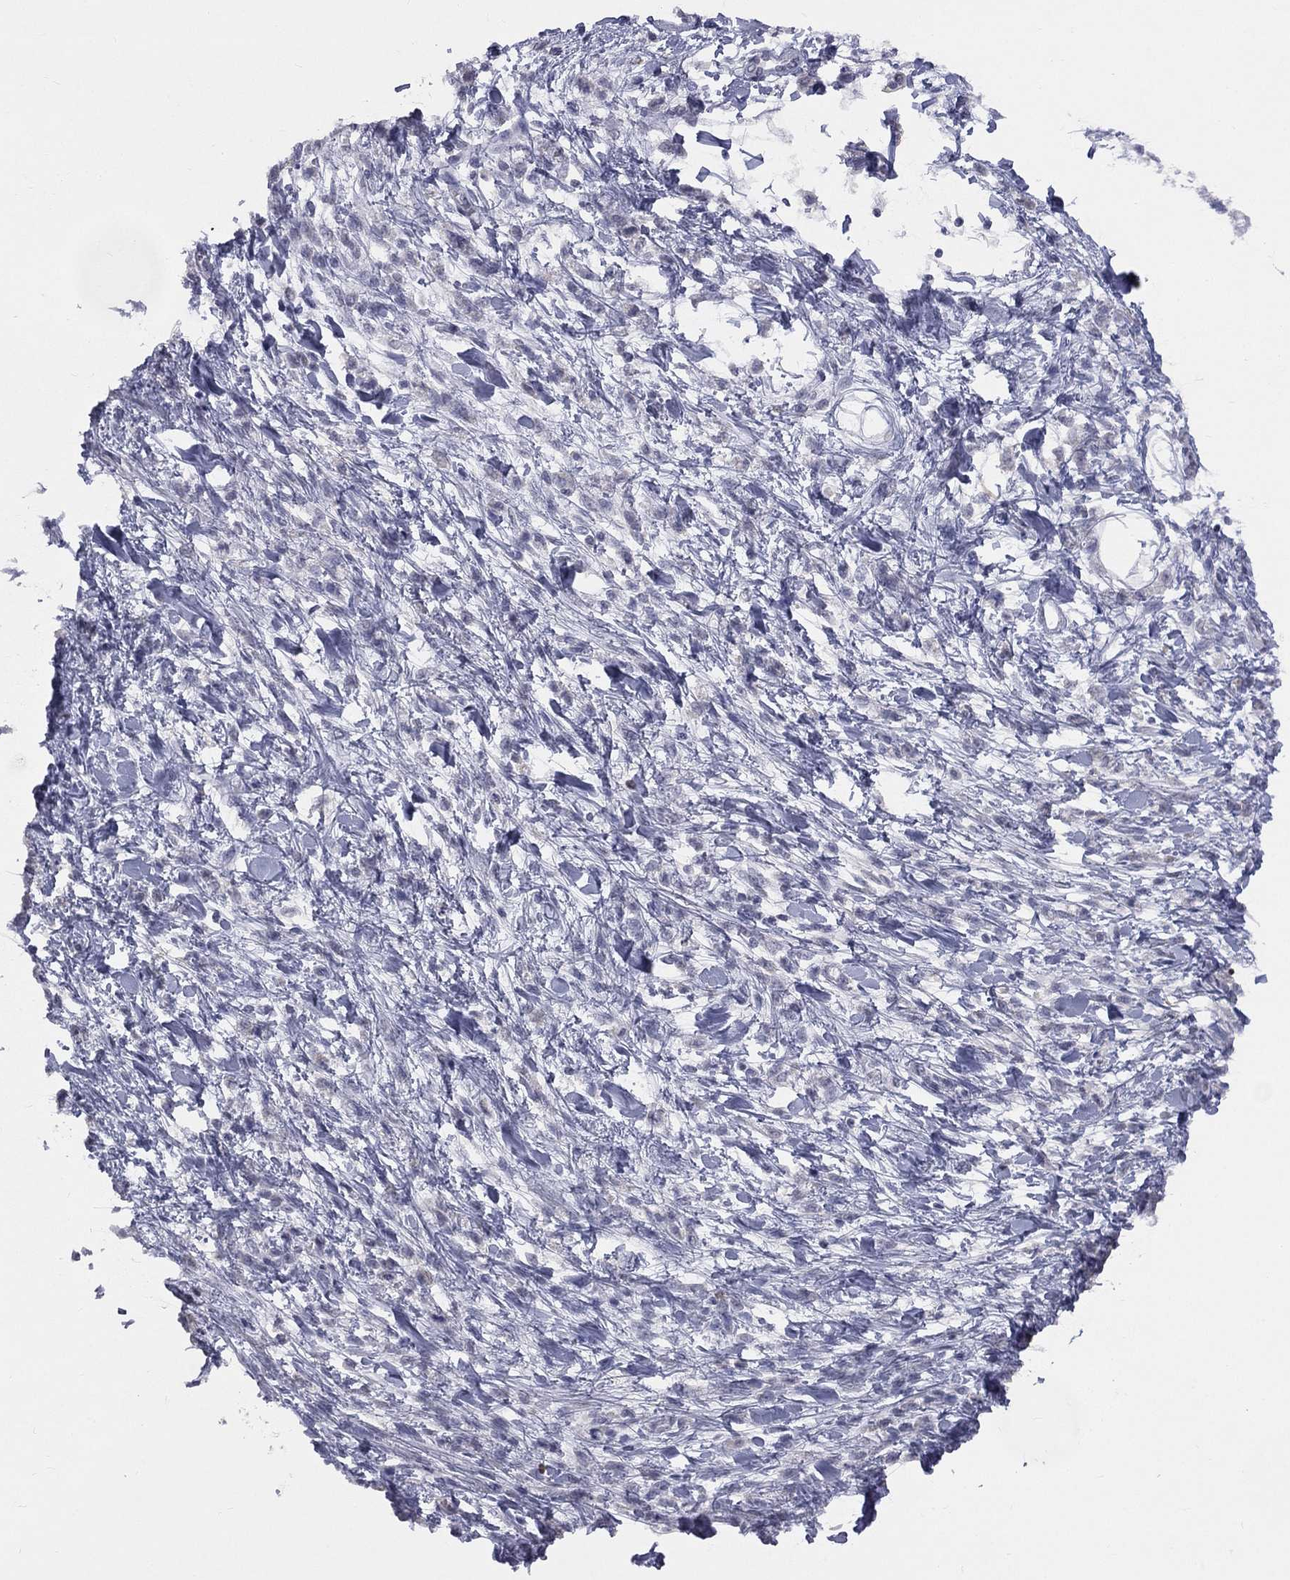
{"staining": {"intensity": "negative", "quantity": "none", "location": "none"}, "tissue": "stomach cancer", "cell_type": "Tumor cells", "image_type": "cancer", "snomed": [{"axis": "morphology", "description": "Adenocarcinoma, NOS"}, {"axis": "topography", "description": "Stomach"}], "caption": "Immunohistochemistry (IHC) photomicrograph of neoplastic tissue: human stomach cancer stained with DAB shows no significant protein positivity in tumor cells.", "gene": "DMKN", "patient": {"sex": "female", "age": 60}}